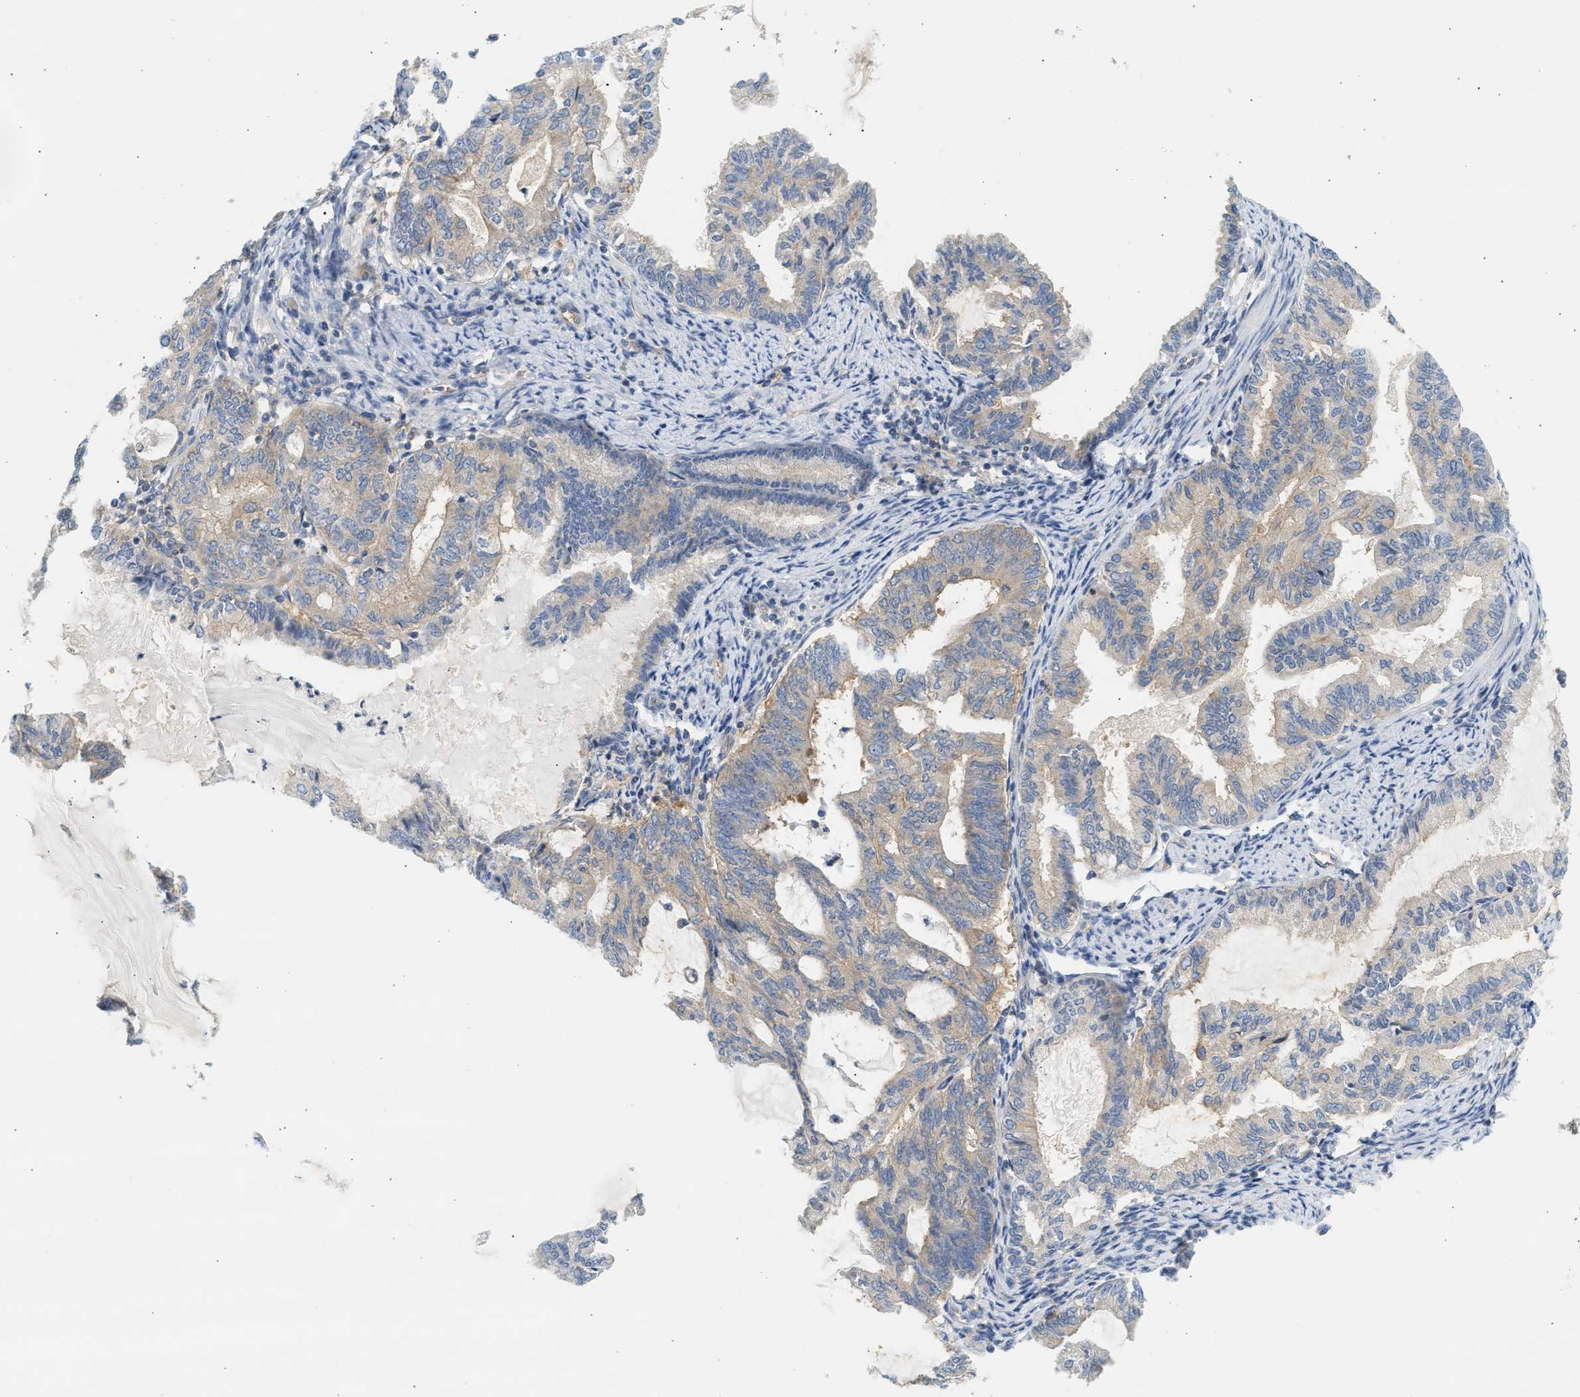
{"staining": {"intensity": "weak", "quantity": "25%-75%", "location": "cytoplasmic/membranous"}, "tissue": "endometrial cancer", "cell_type": "Tumor cells", "image_type": "cancer", "snomed": [{"axis": "morphology", "description": "Adenocarcinoma, NOS"}, {"axis": "topography", "description": "Endometrium"}], "caption": "Brown immunohistochemical staining in endometrial cancer displays weak cytoplasmic/membranous staining in about 25%-75% of tumor cells.", "gene": "PAFAH1B1", "patient": {"sex": "female", "age": 86}}